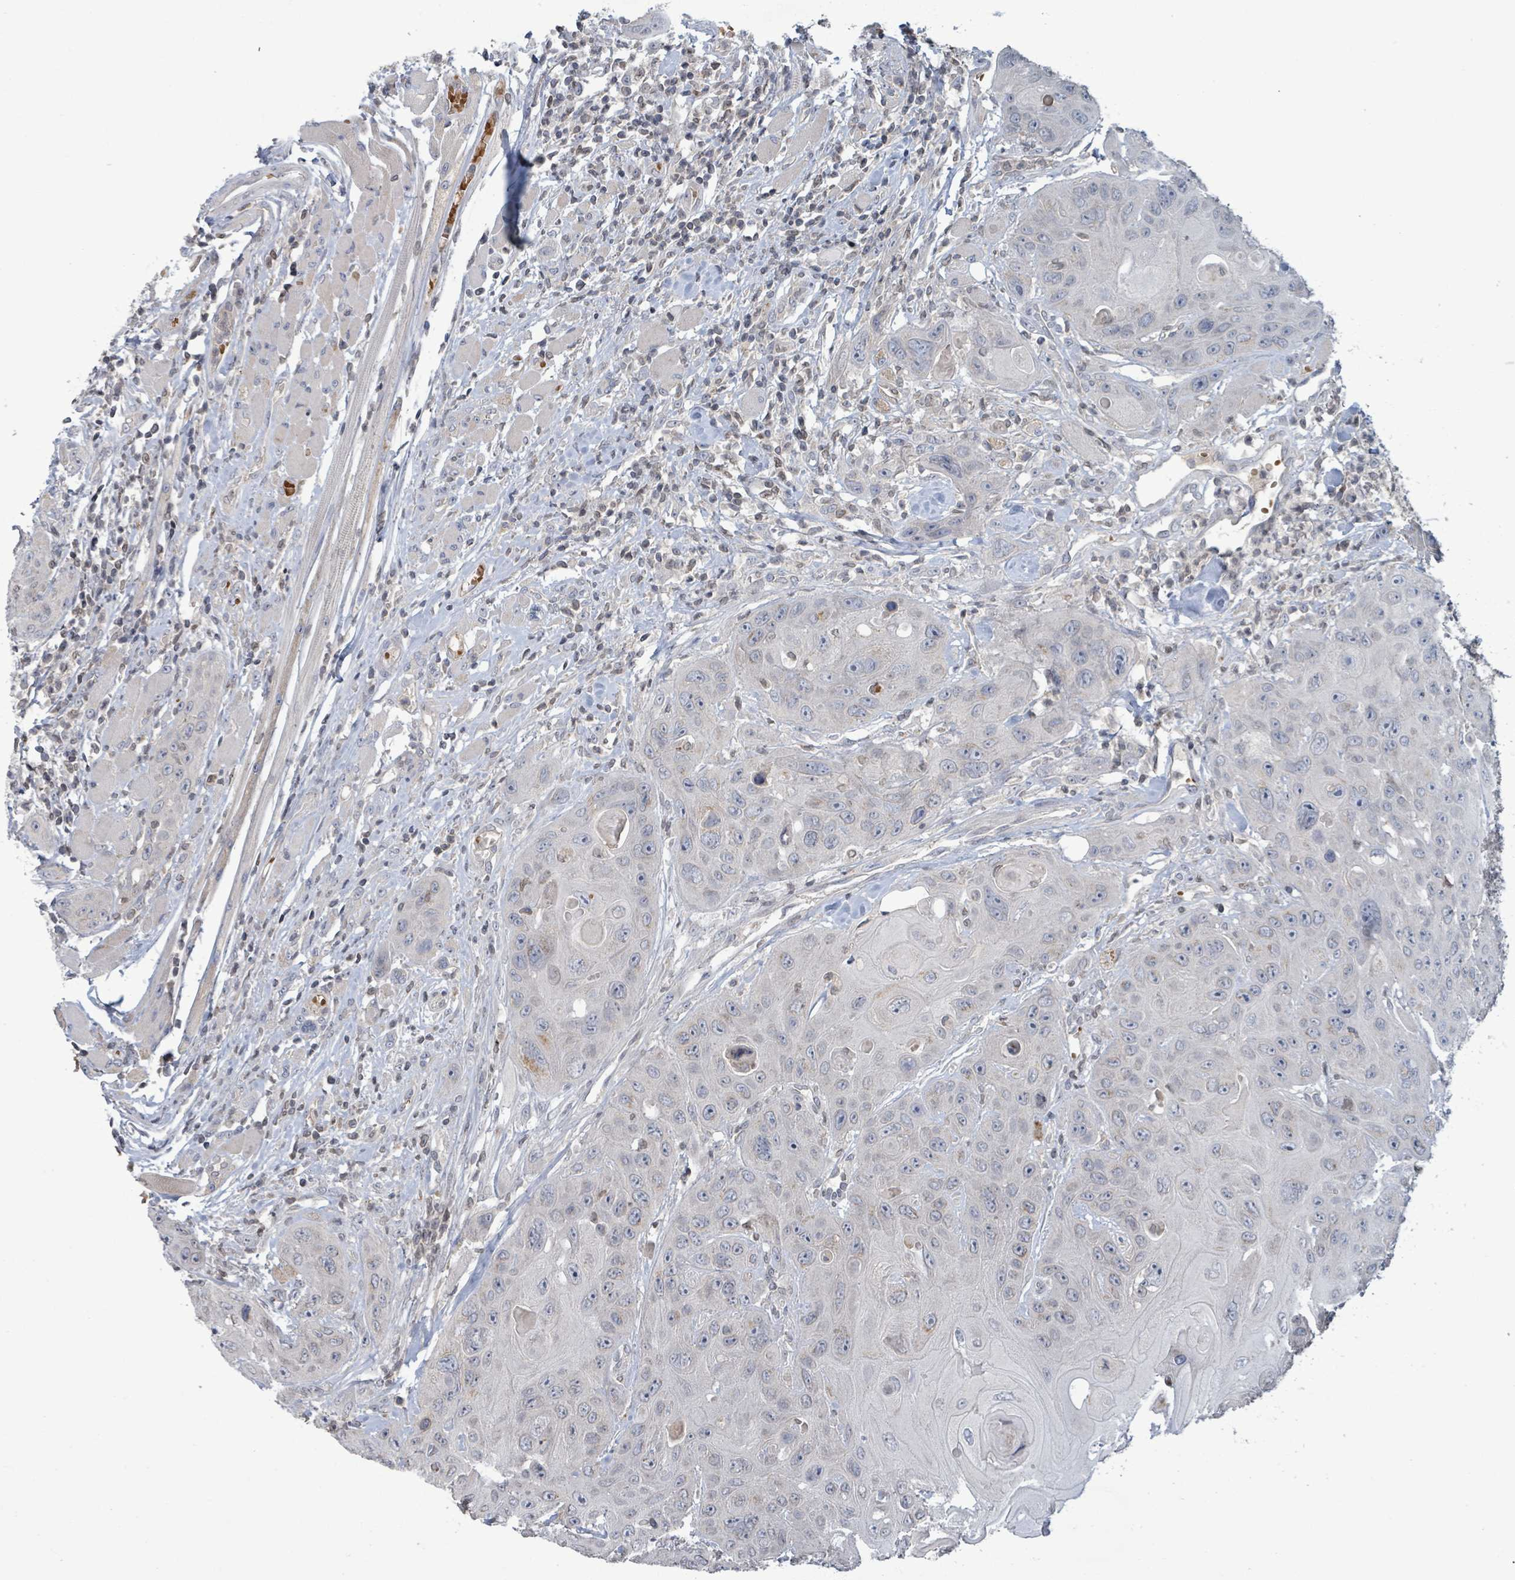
{"staining": {"intensity": "negative", "quantity": "none", "location": "none"}, "tissue": "head and neck cancer", "cell_type": "Tumor cells", "image_type": "cancer", "snomed": [{"axis": "morphology", "description": "Squamous cell carcinoma, NOS"}, {"axis": "topography", "description": "Head-Neck"}], "caption": "Protein analysis of head and neck cancer exhibits no significant expression in tumor cells. (IHC, brightfield microscopy, high magnification).", "gene": "GRM8", "patient": {"sex": "female", "age": 59}}